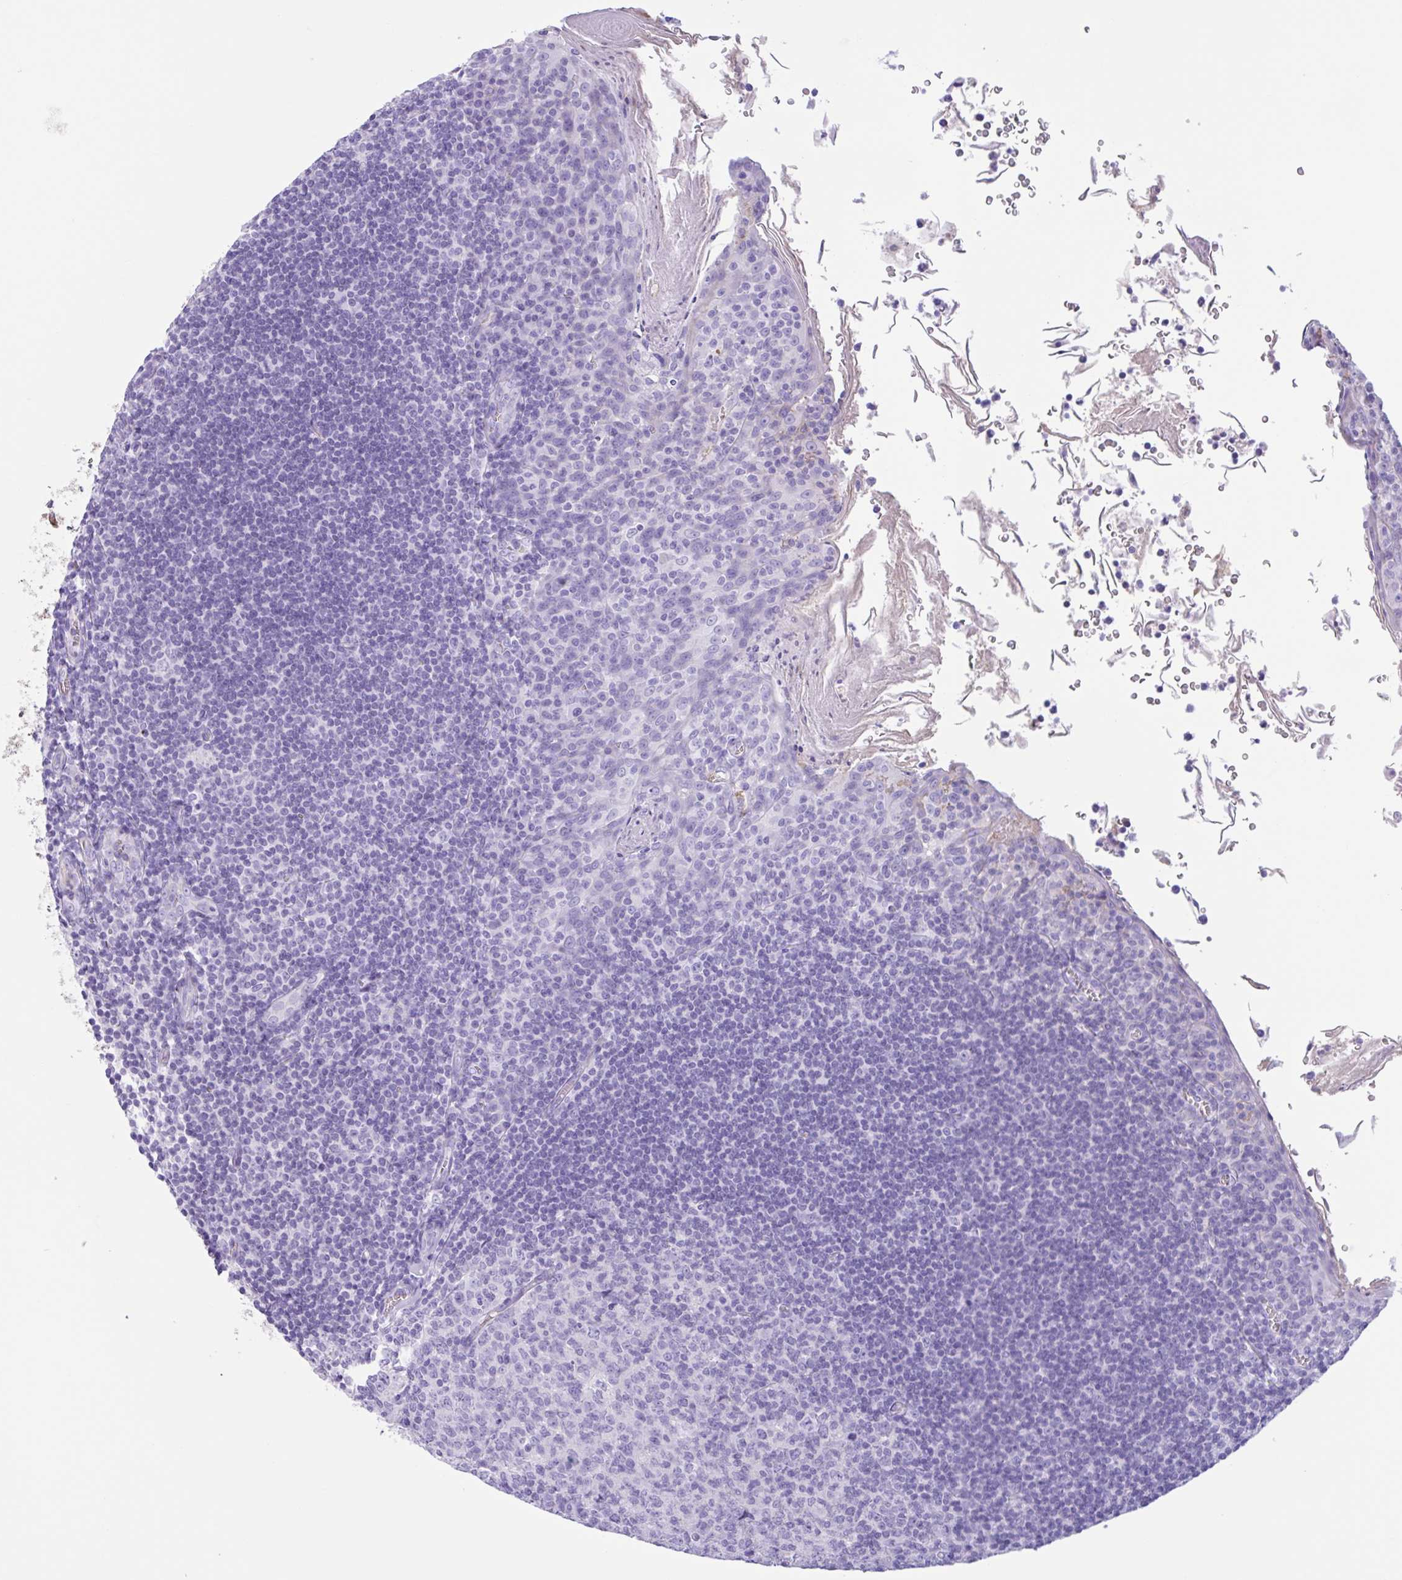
{"staining": {"intensity": "negative", "quantity": "none", "location": "none"}, "tissue": "tonsil", "cell_type": "Germinal center cells", "image_type": "normal", "snomed": [{"axis": "morphology", "description": "Normal tissue, NOS"}, {"axis": "topography", "description": "Tonsil"}], "caption": "Immunohistochemistry image of benign human tonsil stained for a protein (brown), which reveals no expression in germinal center cells.", "gene": "LARGE2", "patient": {"sex": "male", "age": 27}}